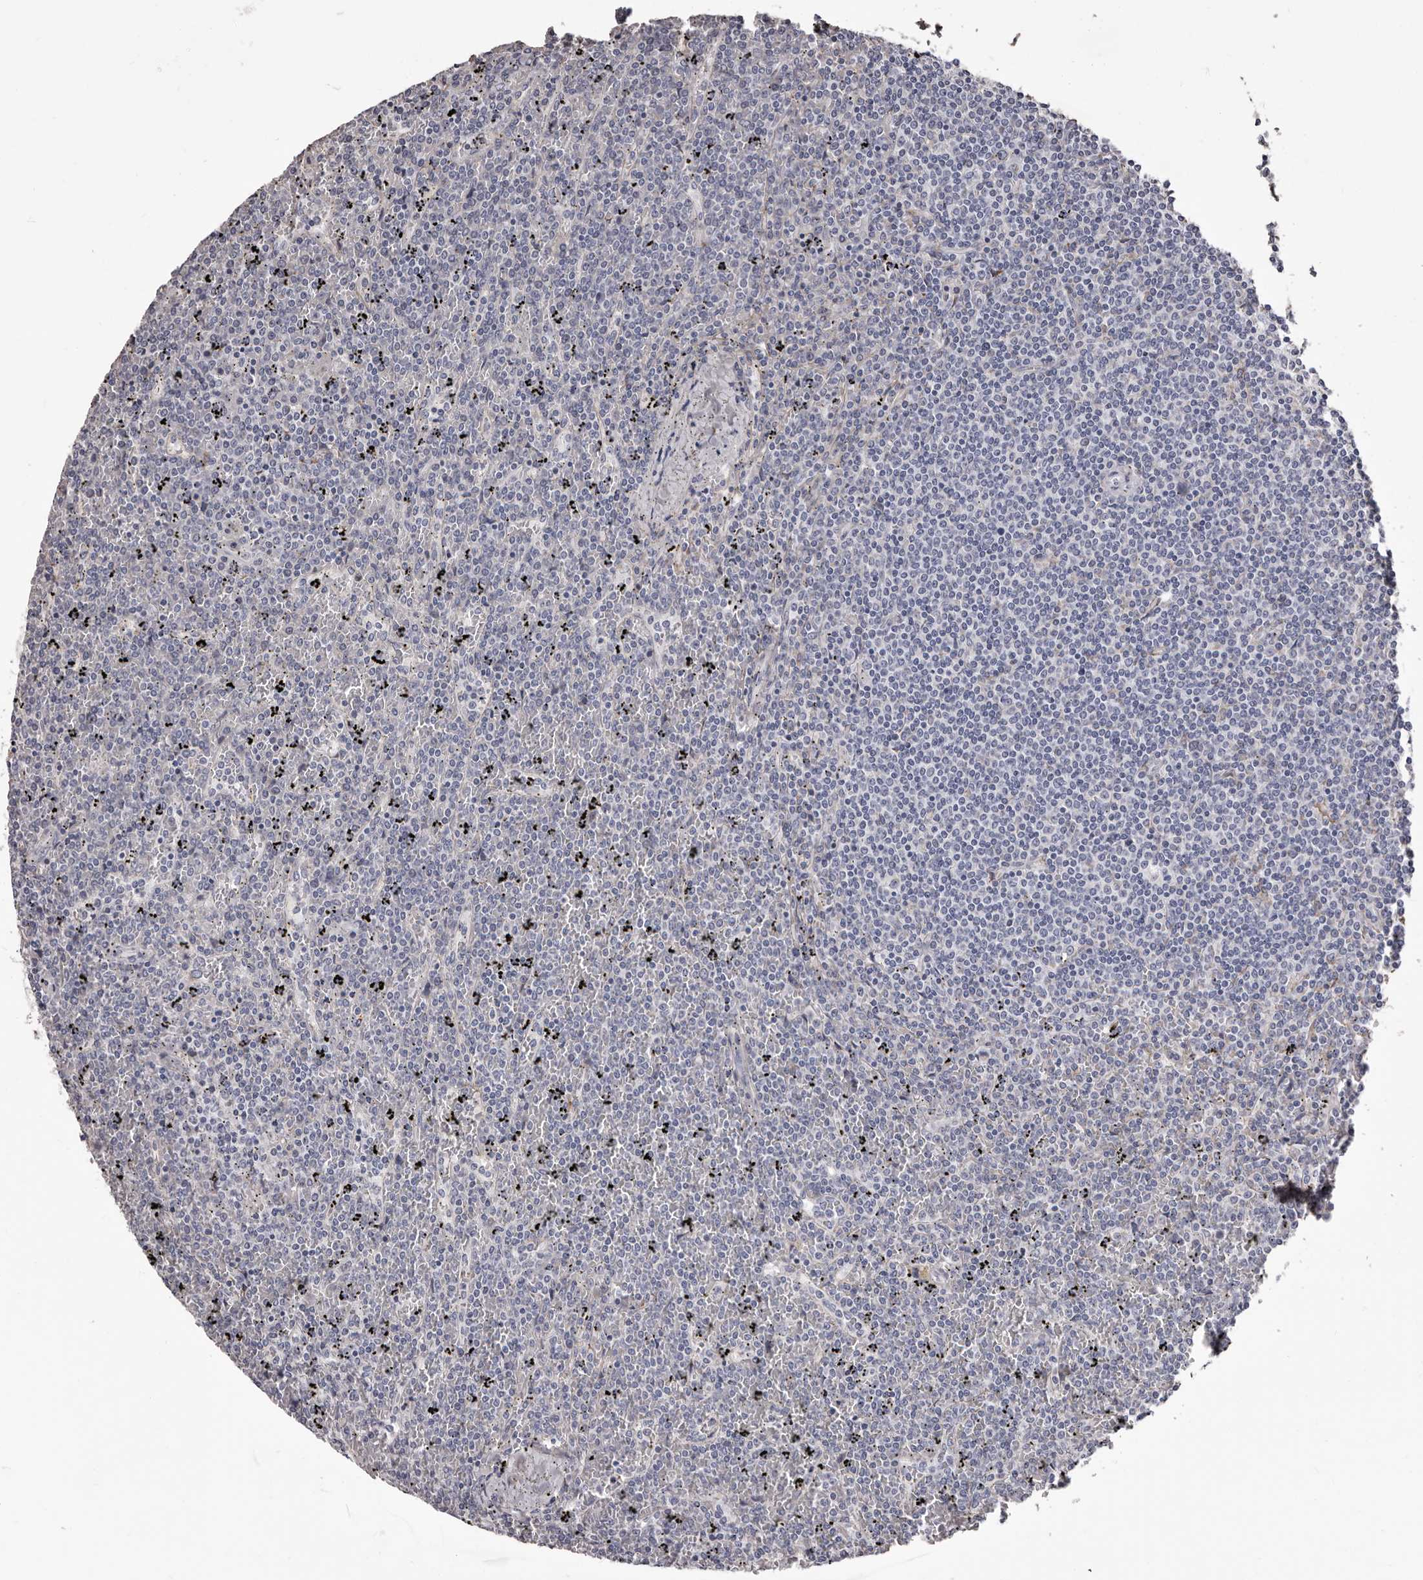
{"staining": {"intensity": "negative", "quantity": "none", "location": "none"}, "tissue": "lymphoma", "cell_type": "Tumor cells", "image_type": "cancer", "snomed": [{"axis": "morphology", "description": "Malignant lymphoma, non-Hodgkin's type, Low grade"}, {"axis": "topography", "description": "Spleen"}], "caption": "Micrograph shows no significant protein expression in tumor cells of low-grade malignant lymphoma, non-Hodgkin's type. (DAB (3,3'-diaminobenzidine) immunohistochemistry, high magnification).", "gene": "COL6A1", "patient": {"sex": "female", "age": 19}}